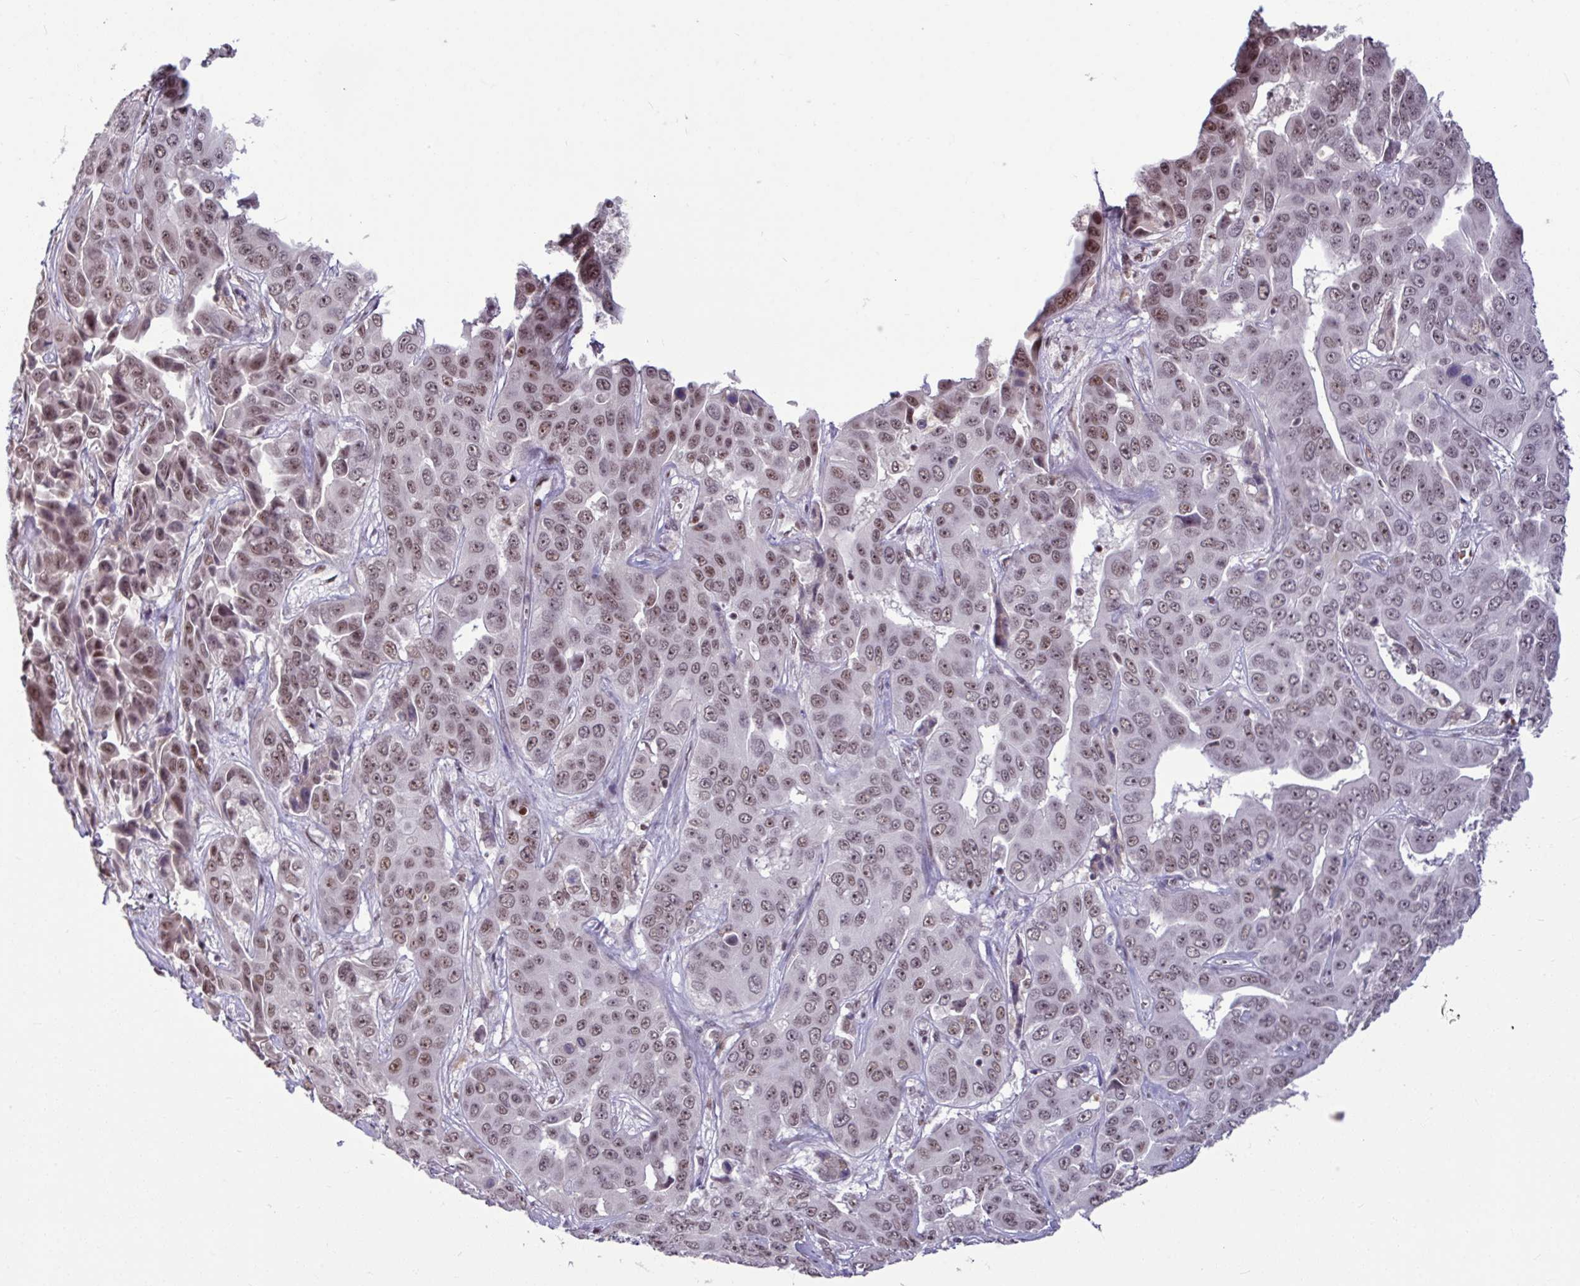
{"staining": {"intensity": "moderate", "quantity": ">75%", "location": "nuclear"}, "tissue": "liver cancer", "cell_type": "Tumor cells", "image_type": "cancer", "snomed": [{"axis": "morphology", "description": "Cholangiocarcinoma"}, {"axis": "topography", "description": "Liver"}], "caption": "This image shows liver cancer (cholangiocarcinoma) stained with immunohistochemistry (IHC) to label a protein in brown. The nuclear of tumor cells show moderate positivity for the protein. Nuclei are counter-stained blue.", "gene": "TDG", "patient": {"sex": "female", "age": 52}}